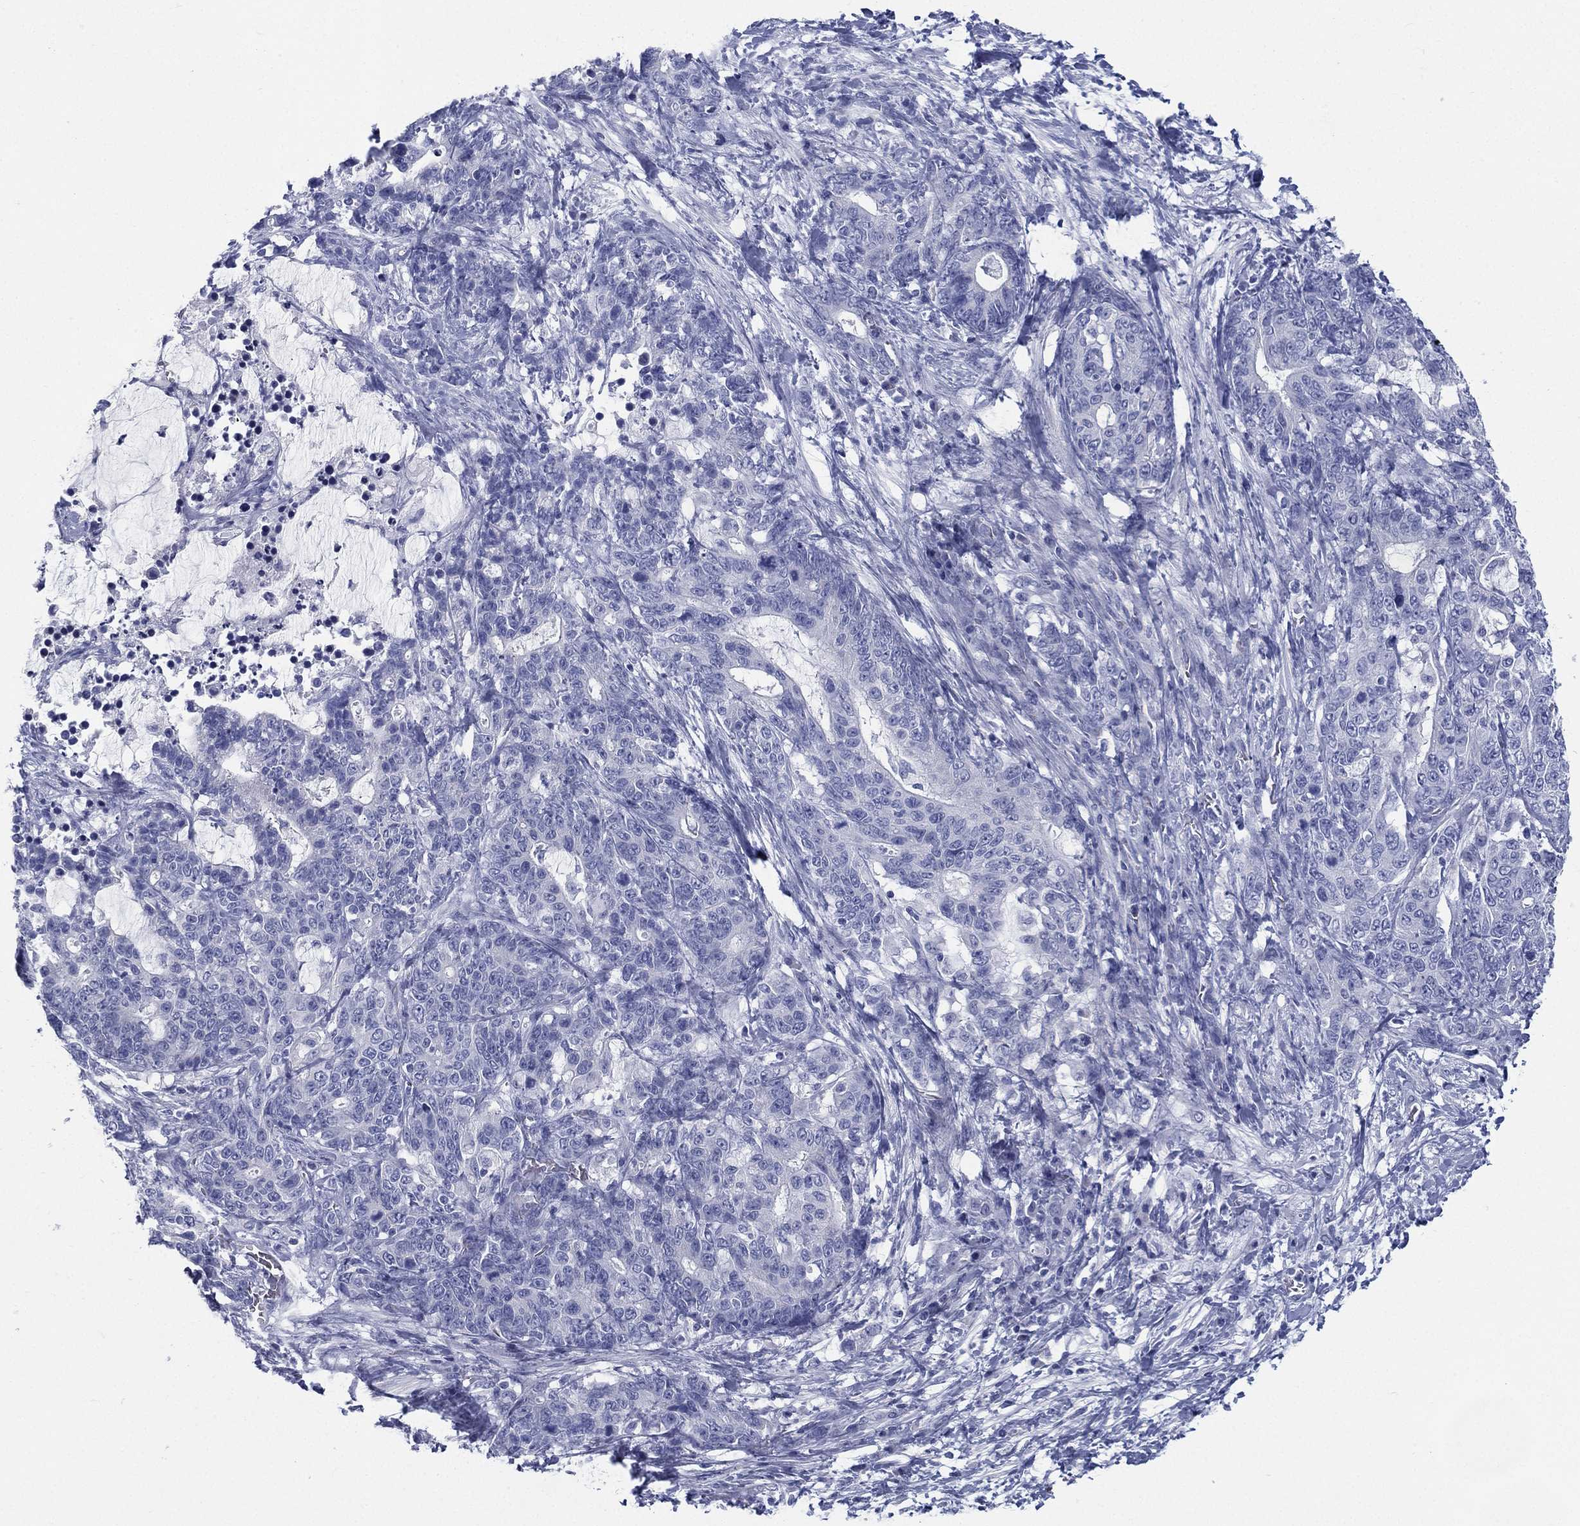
{"staining": {"intensity": "negative", "quantity": "none", "location": "none"}, "tissue": "stomach cancer", "cell_type": "Tumor cells", "image_type": "cancer", "snomed": [{"axis": "morphology", "description": "Normal tissue, NOS"}, {"axis": "morphology", "description": "Adenocarcinoma, NOS"}, {"axis": "topography", "description": "Stomach"}], "caption": "Stomach adenocarcinoma stained for a protein using IHC reveals no staining tumor cells.", "gene": "RSPH4A", "patient": {"sex": "female", "age": 64}}